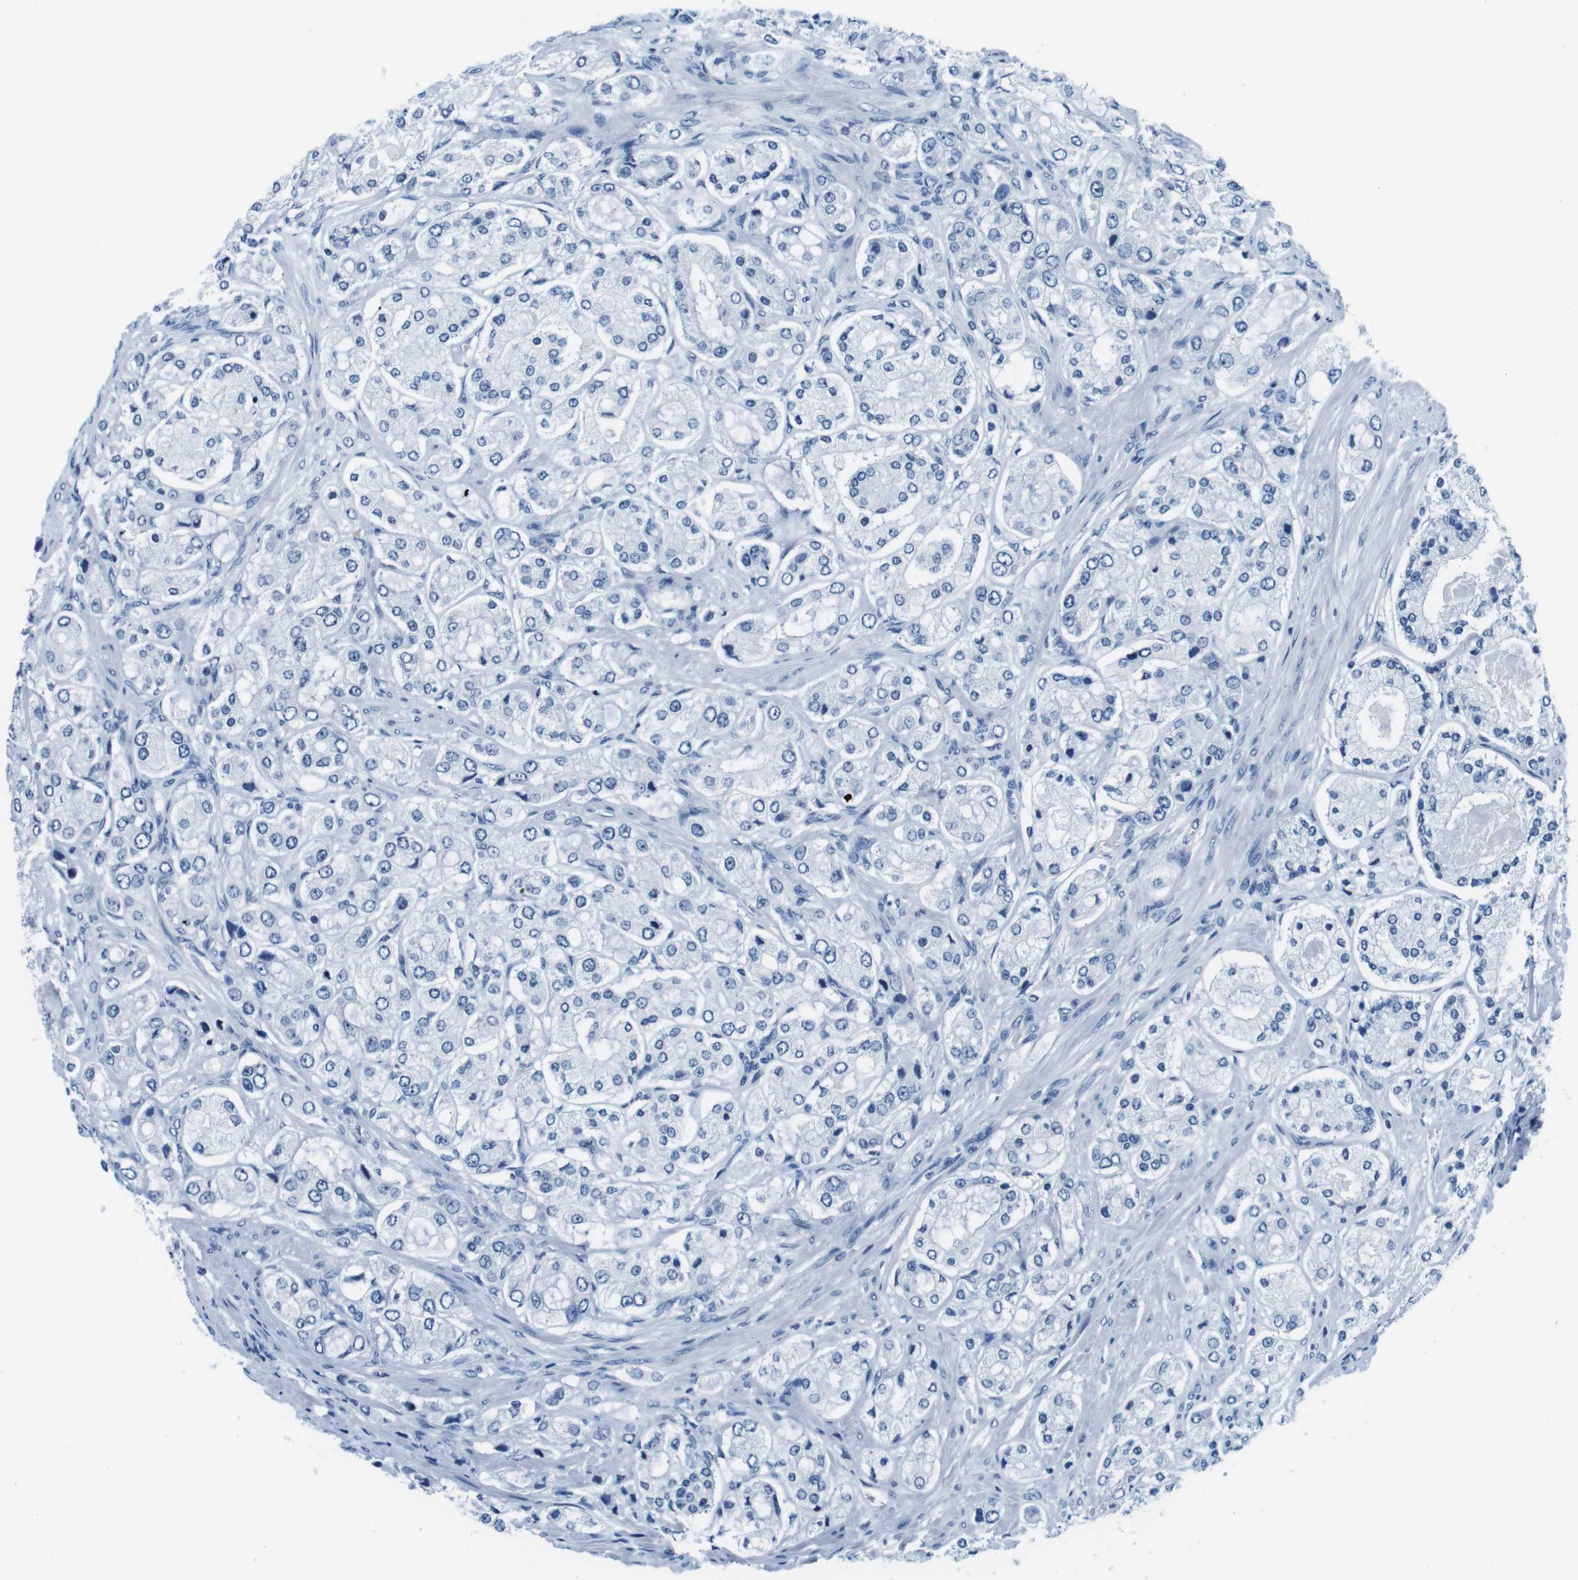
{"staining": {"intensity": "negative", "quantity": "none", "location": "none"}, "tissue": "prostate cancer", "cell_type": "Tumor cells", "image_type": "cancer", "snomed": [{"axis": "morphology", "description": "Adenocarcinoma, High grade"}, {"axis": "topography", "description": "Prostate"}], "caption": "Immunohistochemistry histopathology image of human prostate cancer stained for a protein (brown), which displays no staining in tumor cells.", "gene": "EIF2B5", "patient": {"sex": "male", "age": 65}}